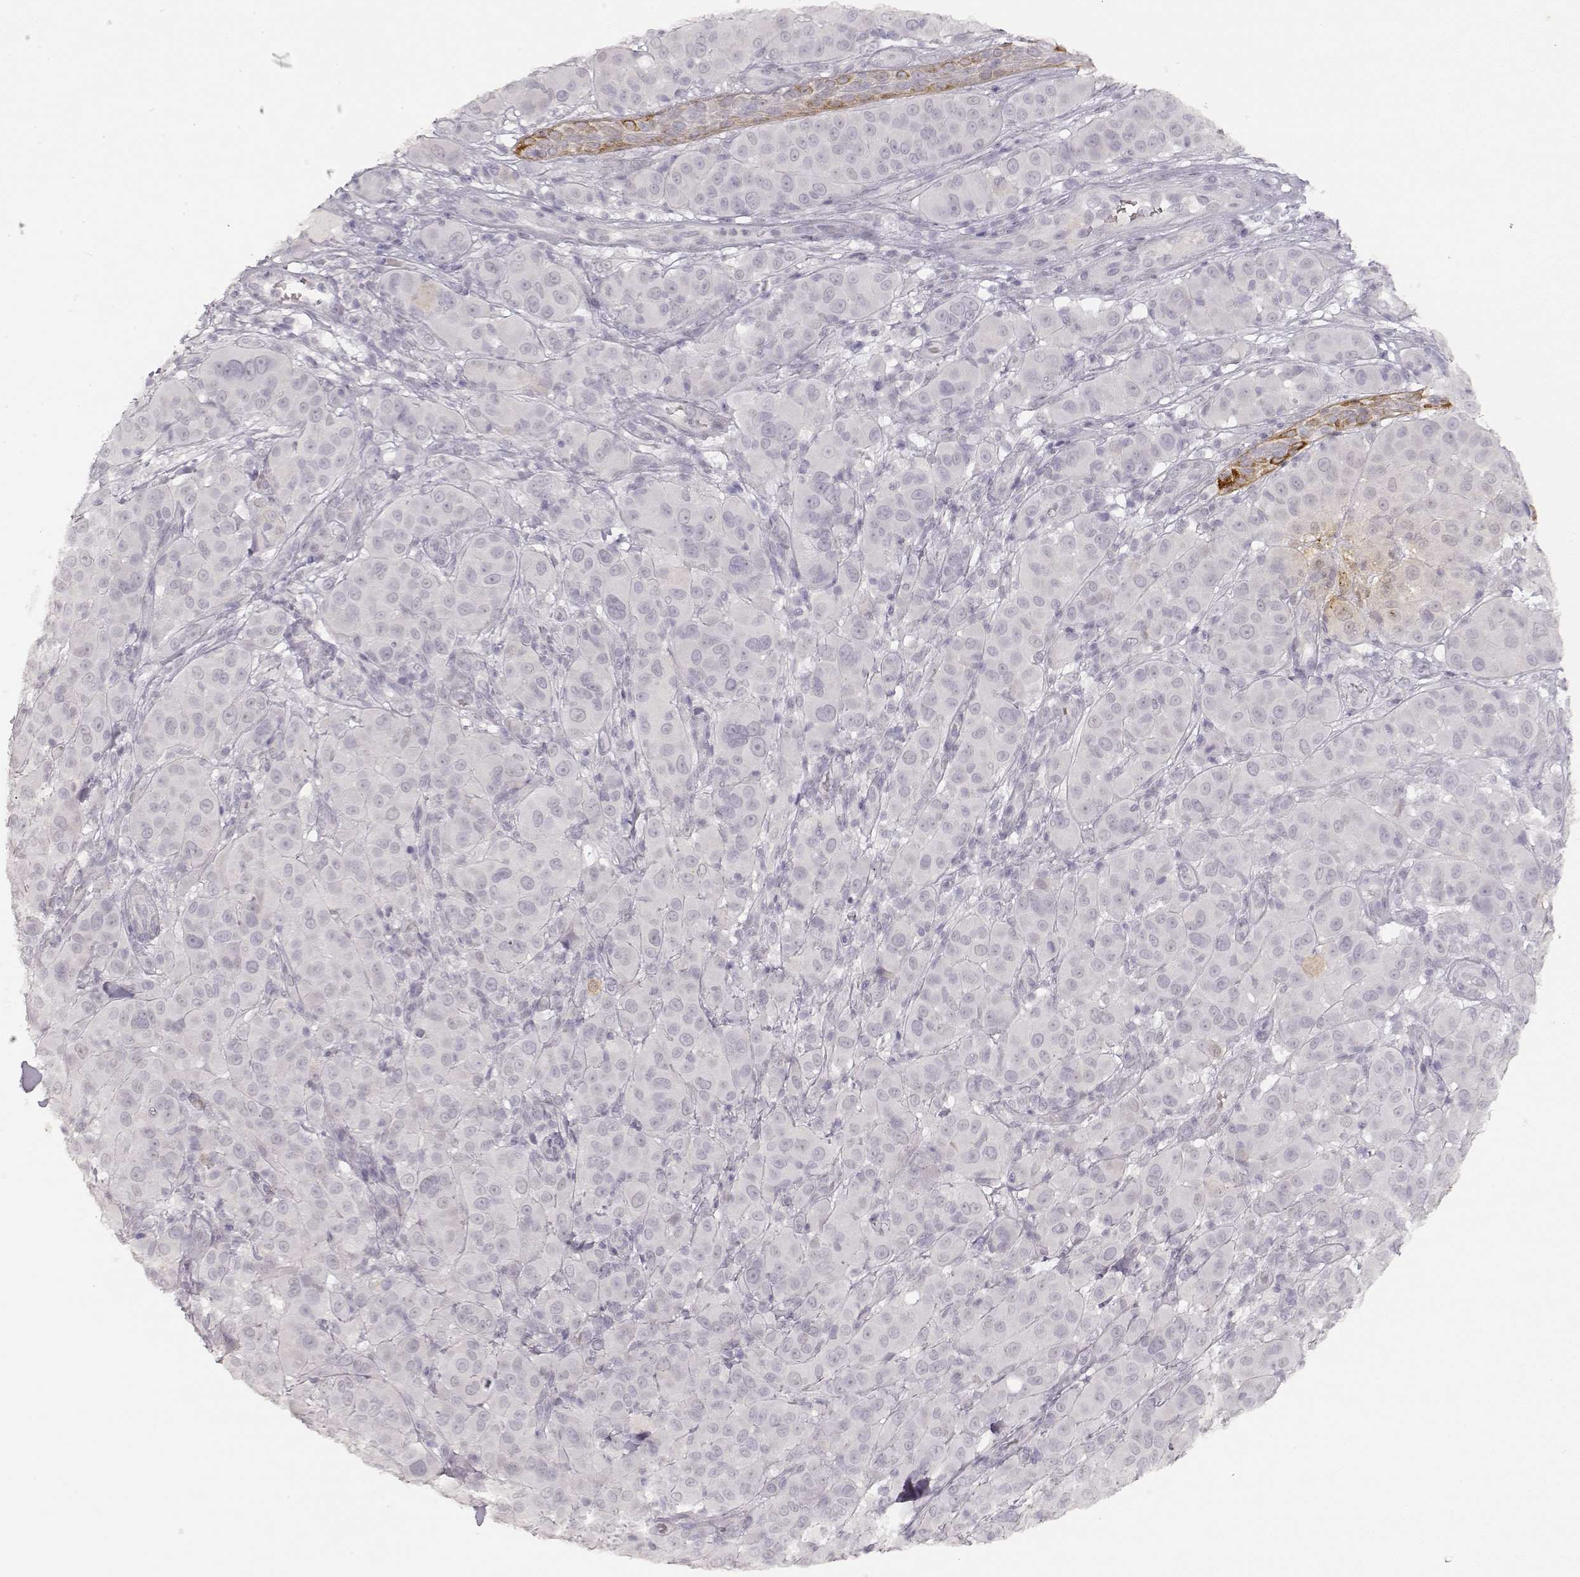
{"staining": {"intensity": "negative", "quantity": "none", "location": "none"}, "tissue": "melanoma", "cell_type": "Tumor cells", "image_type": "cancer", "snomed": [{"axis": "morphology", "description": "Malignant melanoma, NOS"}, {"axis": "topography", "description": "Skin"}], "caption": "This is an immunohistochemistry (IHC) photomicrograph of human malignant melanoma. There is no positivity in tumor cells.", "gene": "LAMC2", "patient": {"sex": "female", "age": 87}}